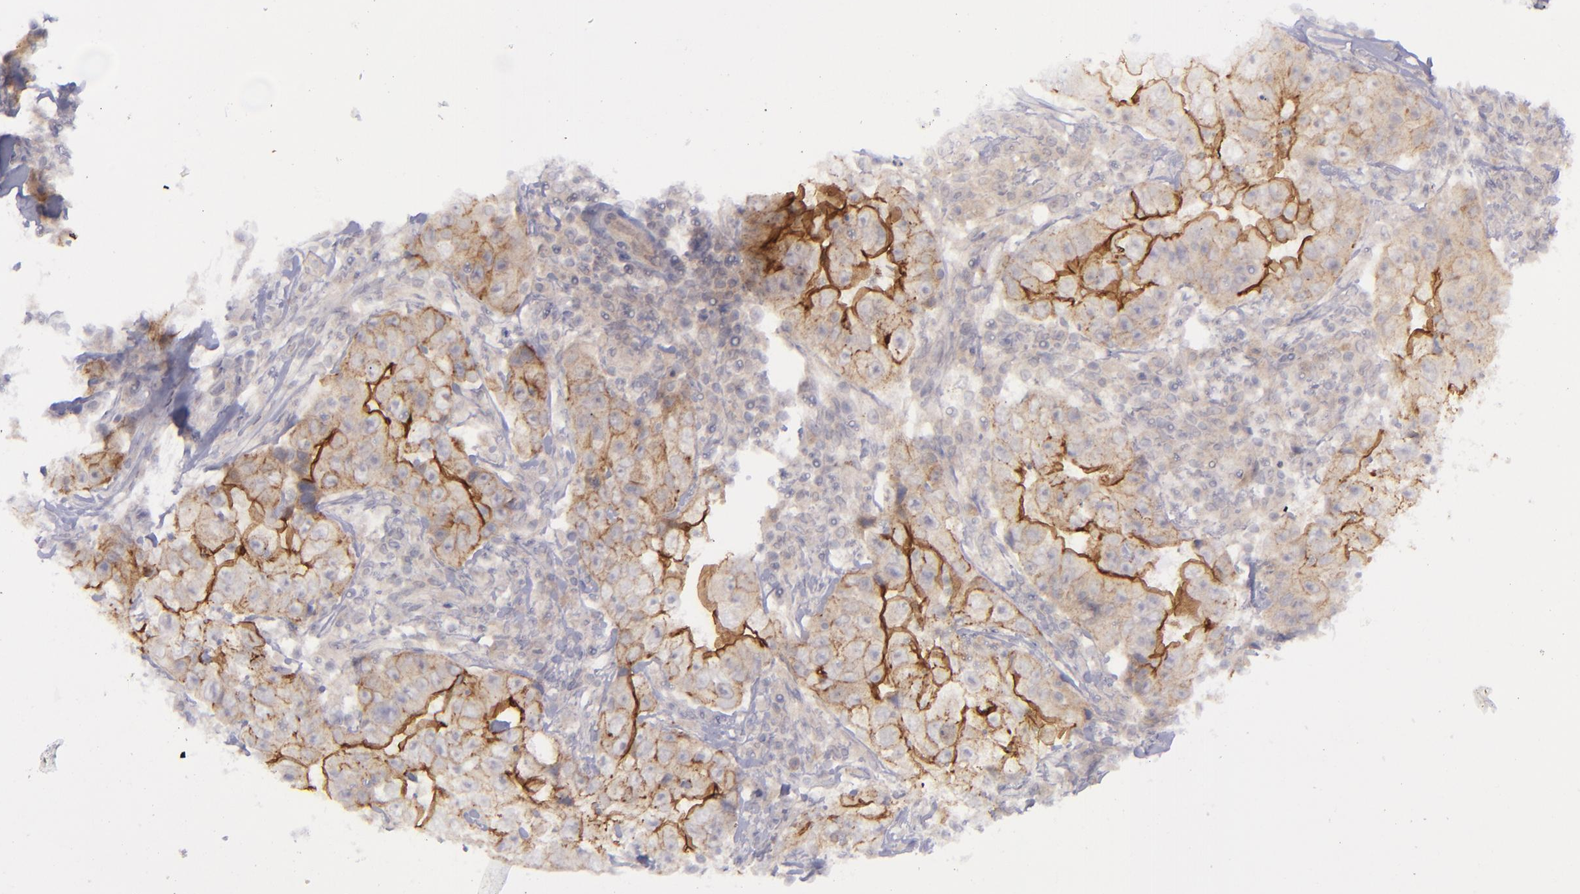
{"staining": {"intensity": "moderate", "quantity": ">75%", "location": "cytoplasmic/membranous"}, "tissue": "lung cancer", "cell_type": "Tumor cells", "image_type": "cancer", "snomed": [{"axis": "morphology", "description": "Squamous cell carcinoma, NOS"}, {"axis": "topography", "description": "Lung"}], "caption": "A brown stain labels moderate cytoplasmic/membranous staining of a protein in lung cancer tumor cells.", "gene": "EVPL", "patient": {"sex": "male", "age": 64}}